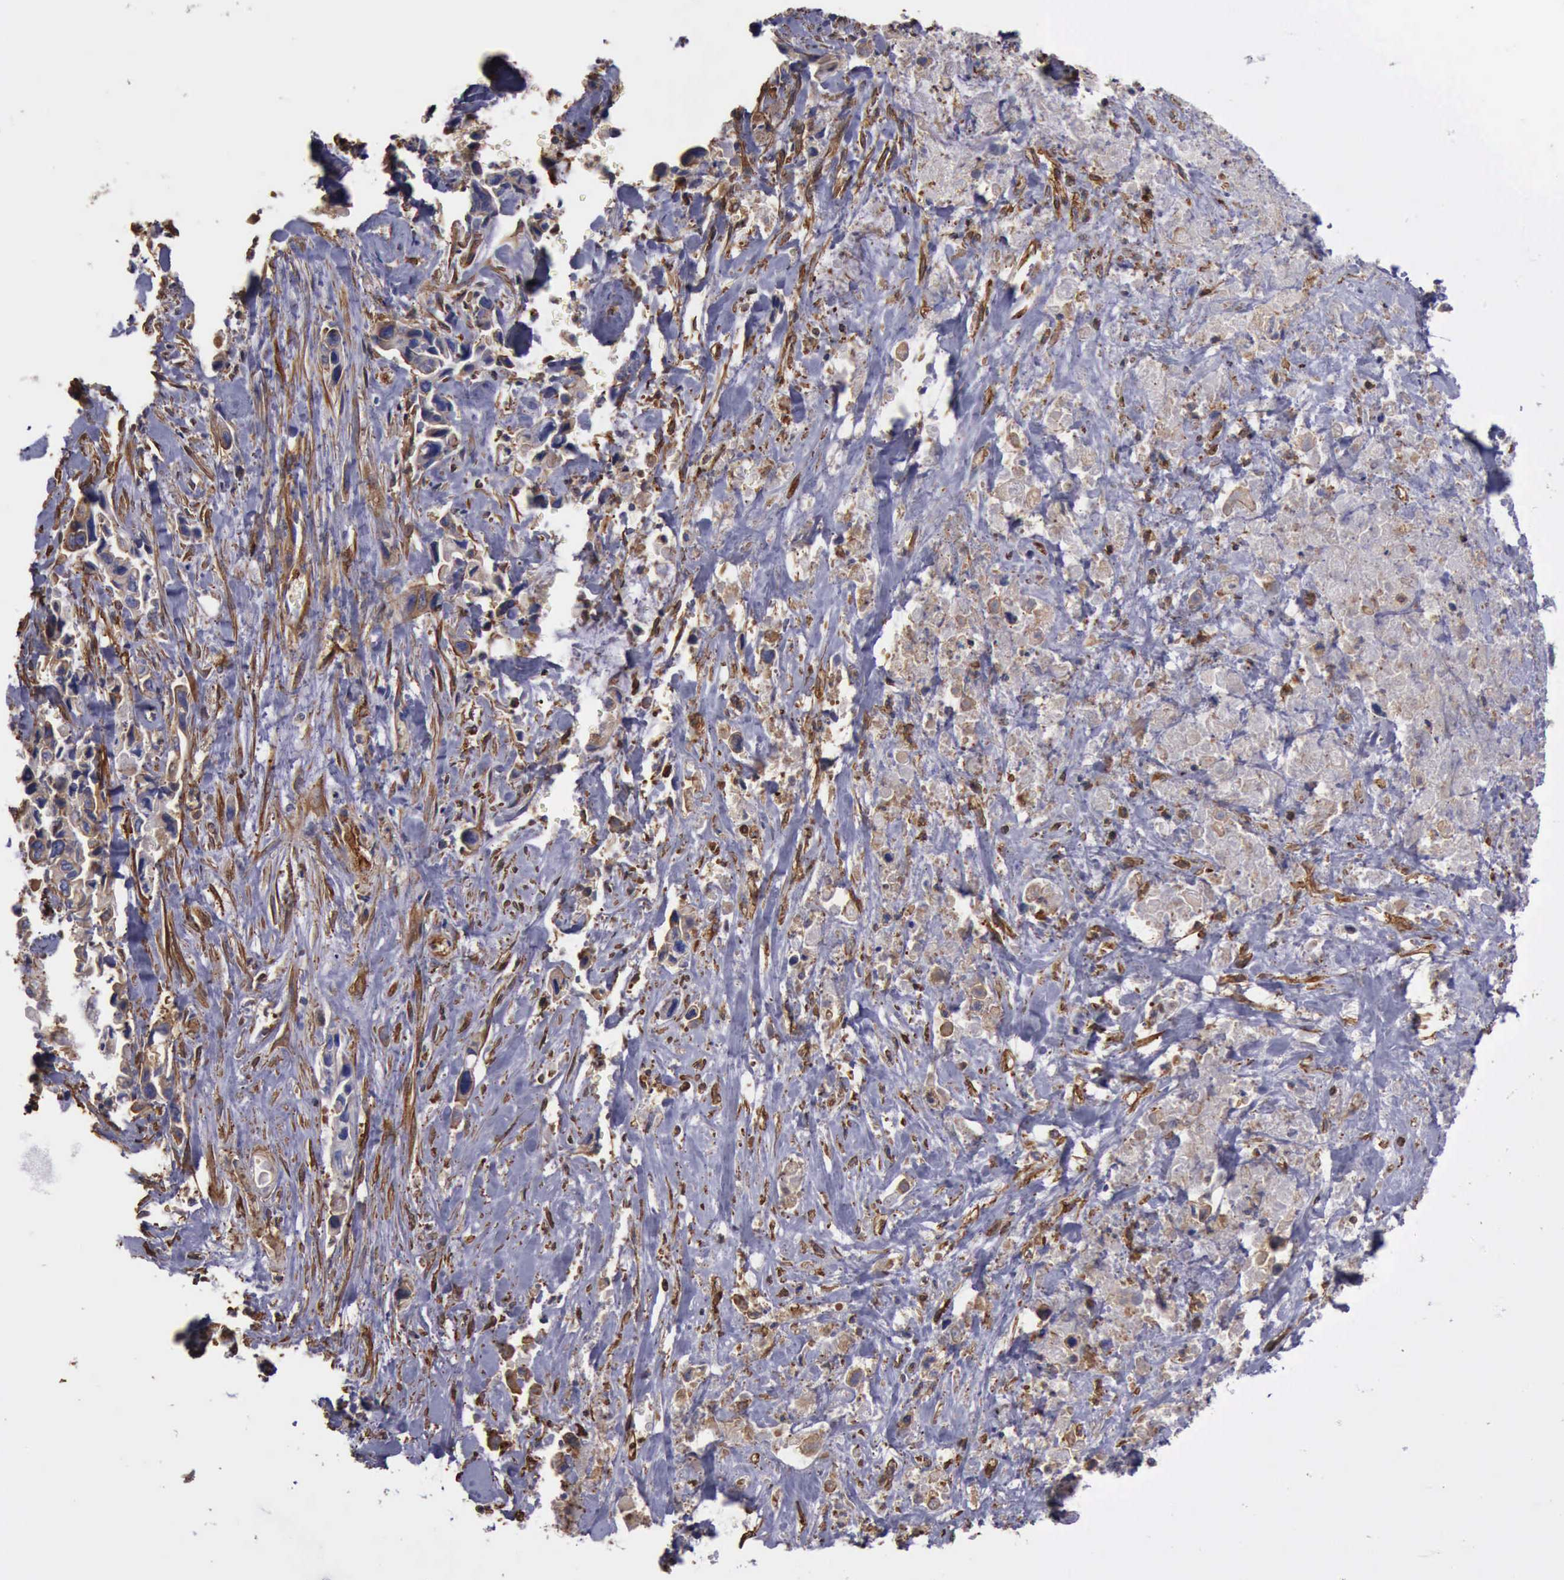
{"staining": {"intensity": "moderate", "quantity": ">75%", "location": "cytoplasmic/membranous"}, "tissue": "pancreatic cancer", "cell_type": "Tumor cells", "image_type": "cancer", "snomed": [{"axis": "morphology", "description": "Adenocarcinoma, NOS"}, {"axis": "topography", "description": "Pancreas"}], "caption": "Adenocarcinoma (pancreatic) was stained to show a protein in brown. There is medium levels of moderate cytoplasmic/membranous expression in about >75% of tumor cells. The protein is shown in brown color, while the nuclei are stained blue.", "gene": "FLNA", "patient": {"sex": "male", "age": 69}}